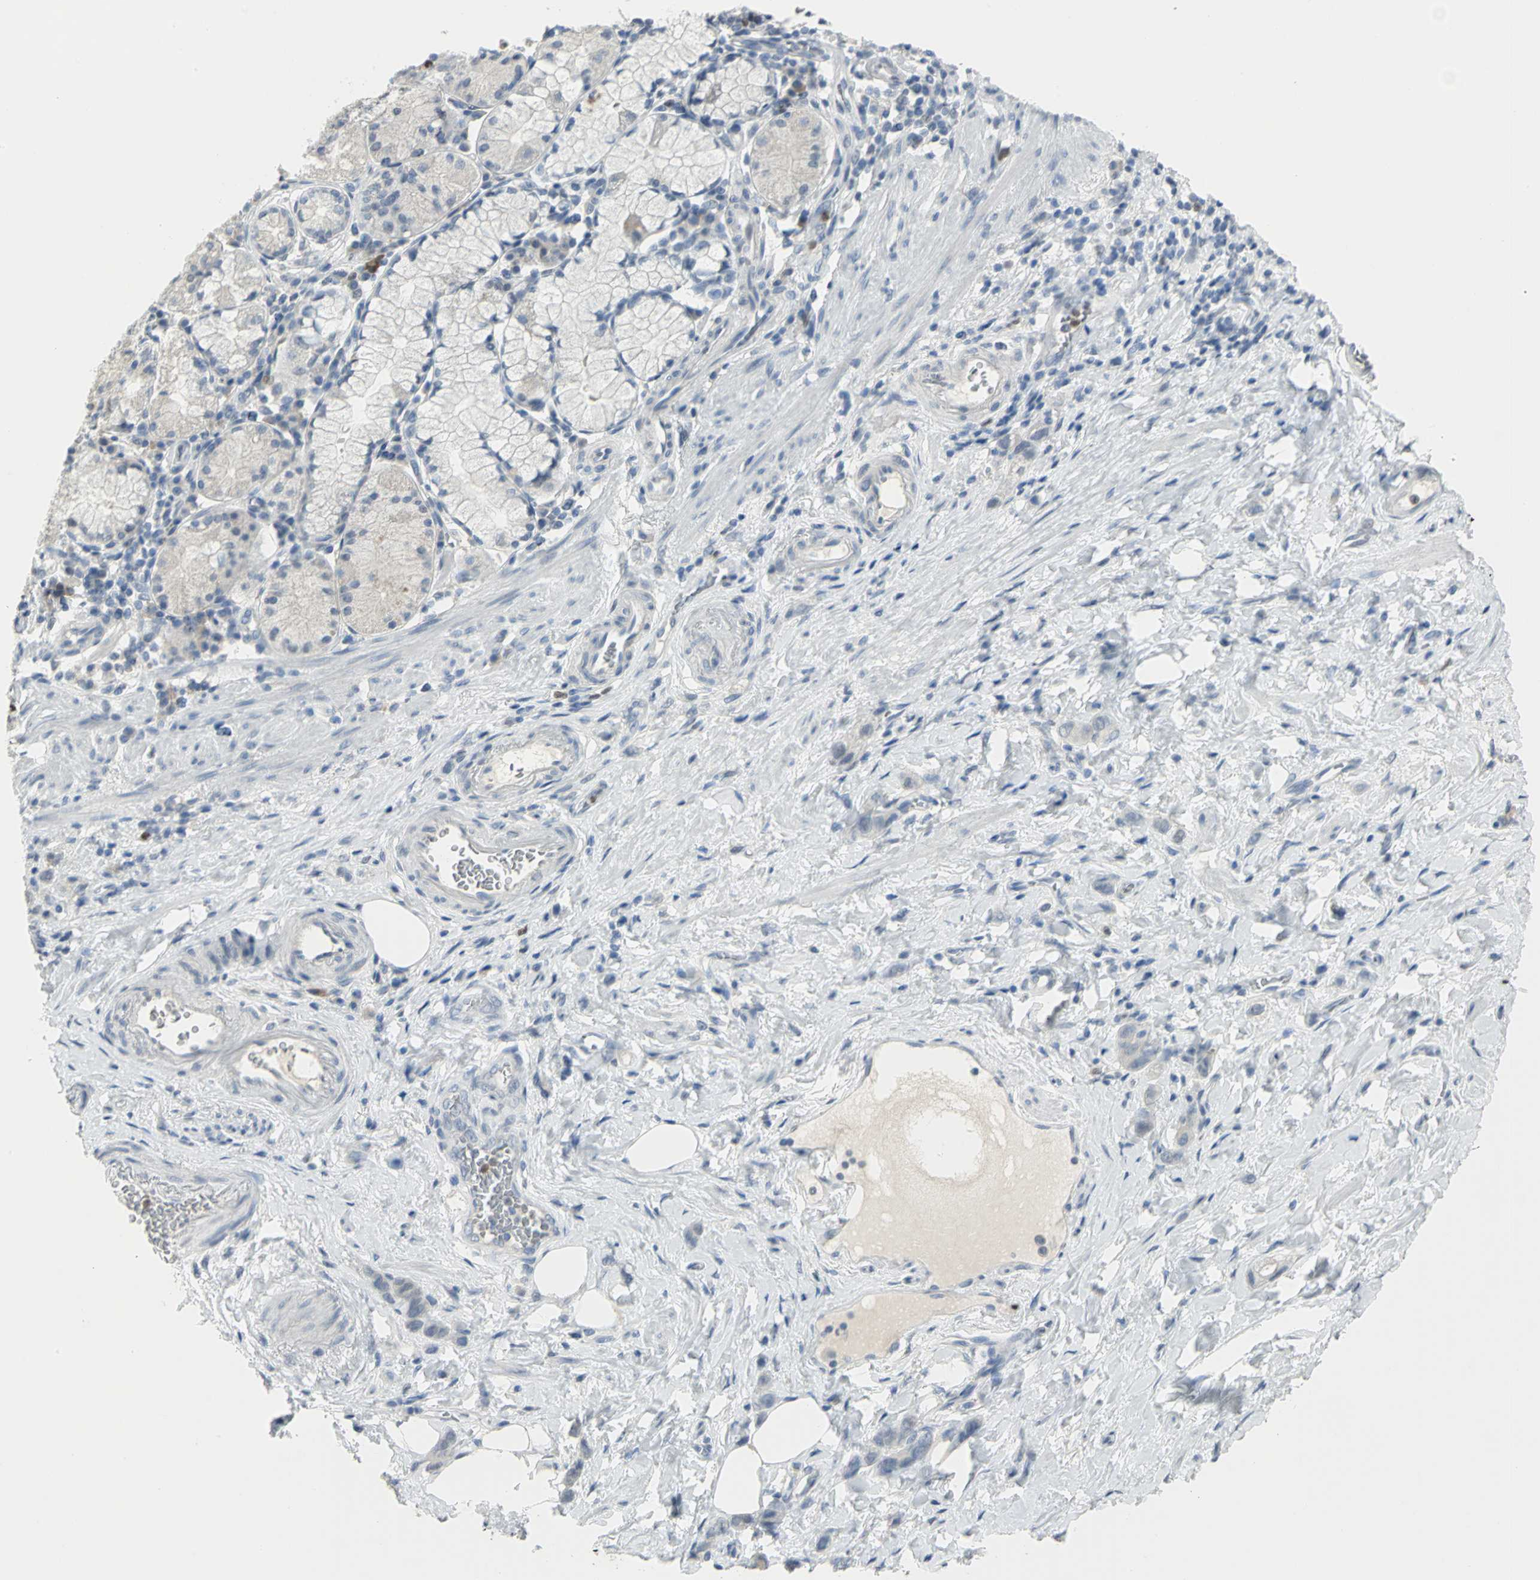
{"staining": {"intensity": "negative", "quantity": "none", "location": "none"}, "tissue": "stomach cancer", "cell_type": "Tumor cells", "image_type": "cancer", "snomed": [{"axis": "morphology", "description": "Adenocarcinoma, NOS"}, {"axis": "topography", "description": "Stomach"}], "caption": "Immunohistochemistry (IHC) micrograph of neoplastic tissue: stomach cancer (adenocarcinoma) stained with DAB (3,3'-diaminobenzidine) reveals no significant protein staining in tumor cells.", "gene": "BCL6", "patient": {"sex": "male", "age": 82}}